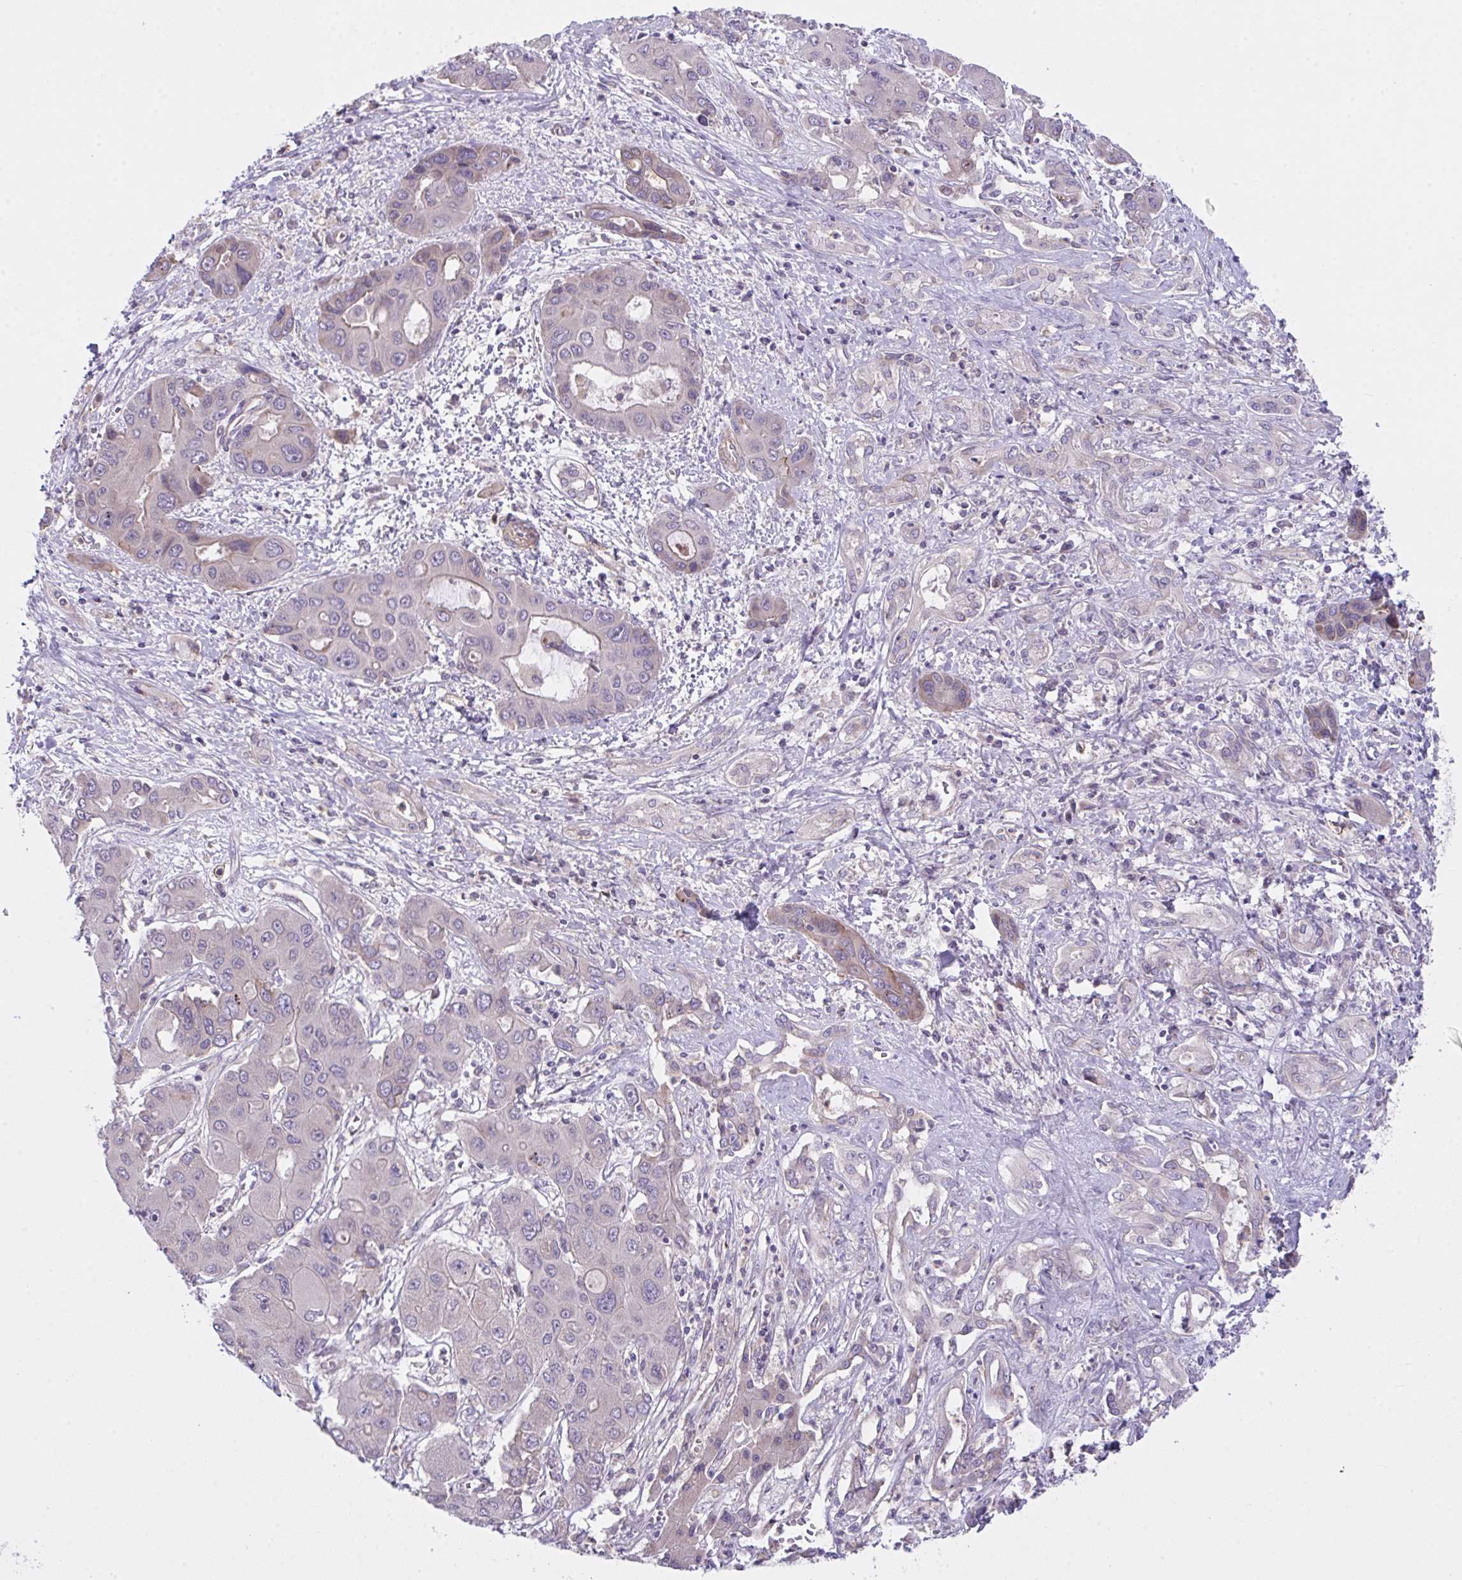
{"staining": {"intensity": "negative", "quantity": "none", "location": "none"}, "tissue": "liver cancer", "cell_type": "Tumor cells", "image_type": "cancer", "snomed": [{"axis": "morphology", "description": "Cholangiocarcinoma"}, {"axis": "topography", "description": "Liver"}], "caption": "Tumor cells show no significant protein expression in cholangiocarcinoma (liver).", "gene": "RHOXF1", "patient": {"sex": "male", "age": 67}}